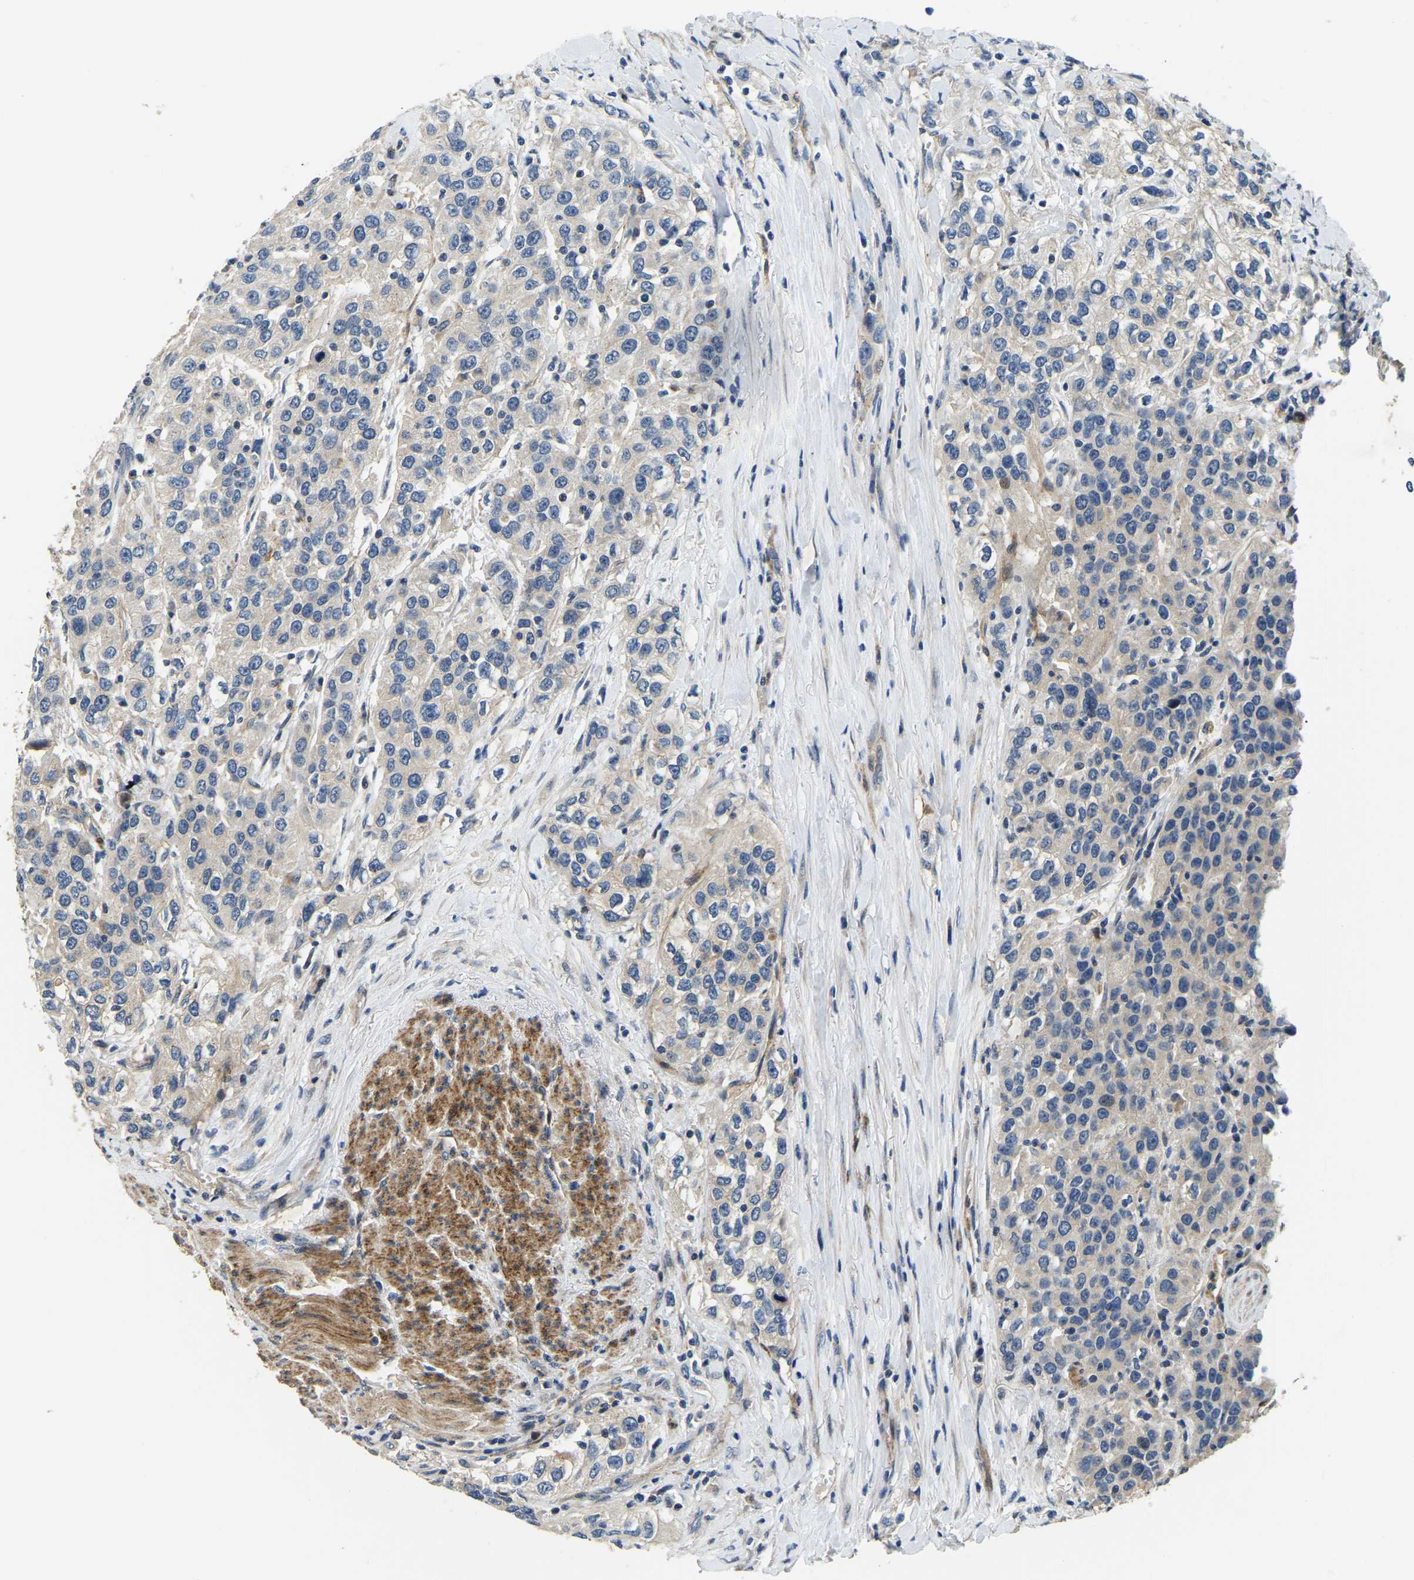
{"staining": {"intensity": "negative", "quantity": "none", "location": "none"}, "tissue": "urothelial cancer", "cell_type": "Tumor cells", "image_type": "cancer", "snomed": [{"axis": "morphology", "description": "Urothelial carcinoma, High grade"}, {"axis": "topography", "description": "Urinary bladder"}], "caption": "IHC image of neoplastic tissue: urothelial cancer stained with DAB (3,3'-diaminobenzidine) shows no significant protein expression in tumor cells.", "gene": "RNF39", "patient": {"sex": "female", "age": 80}}